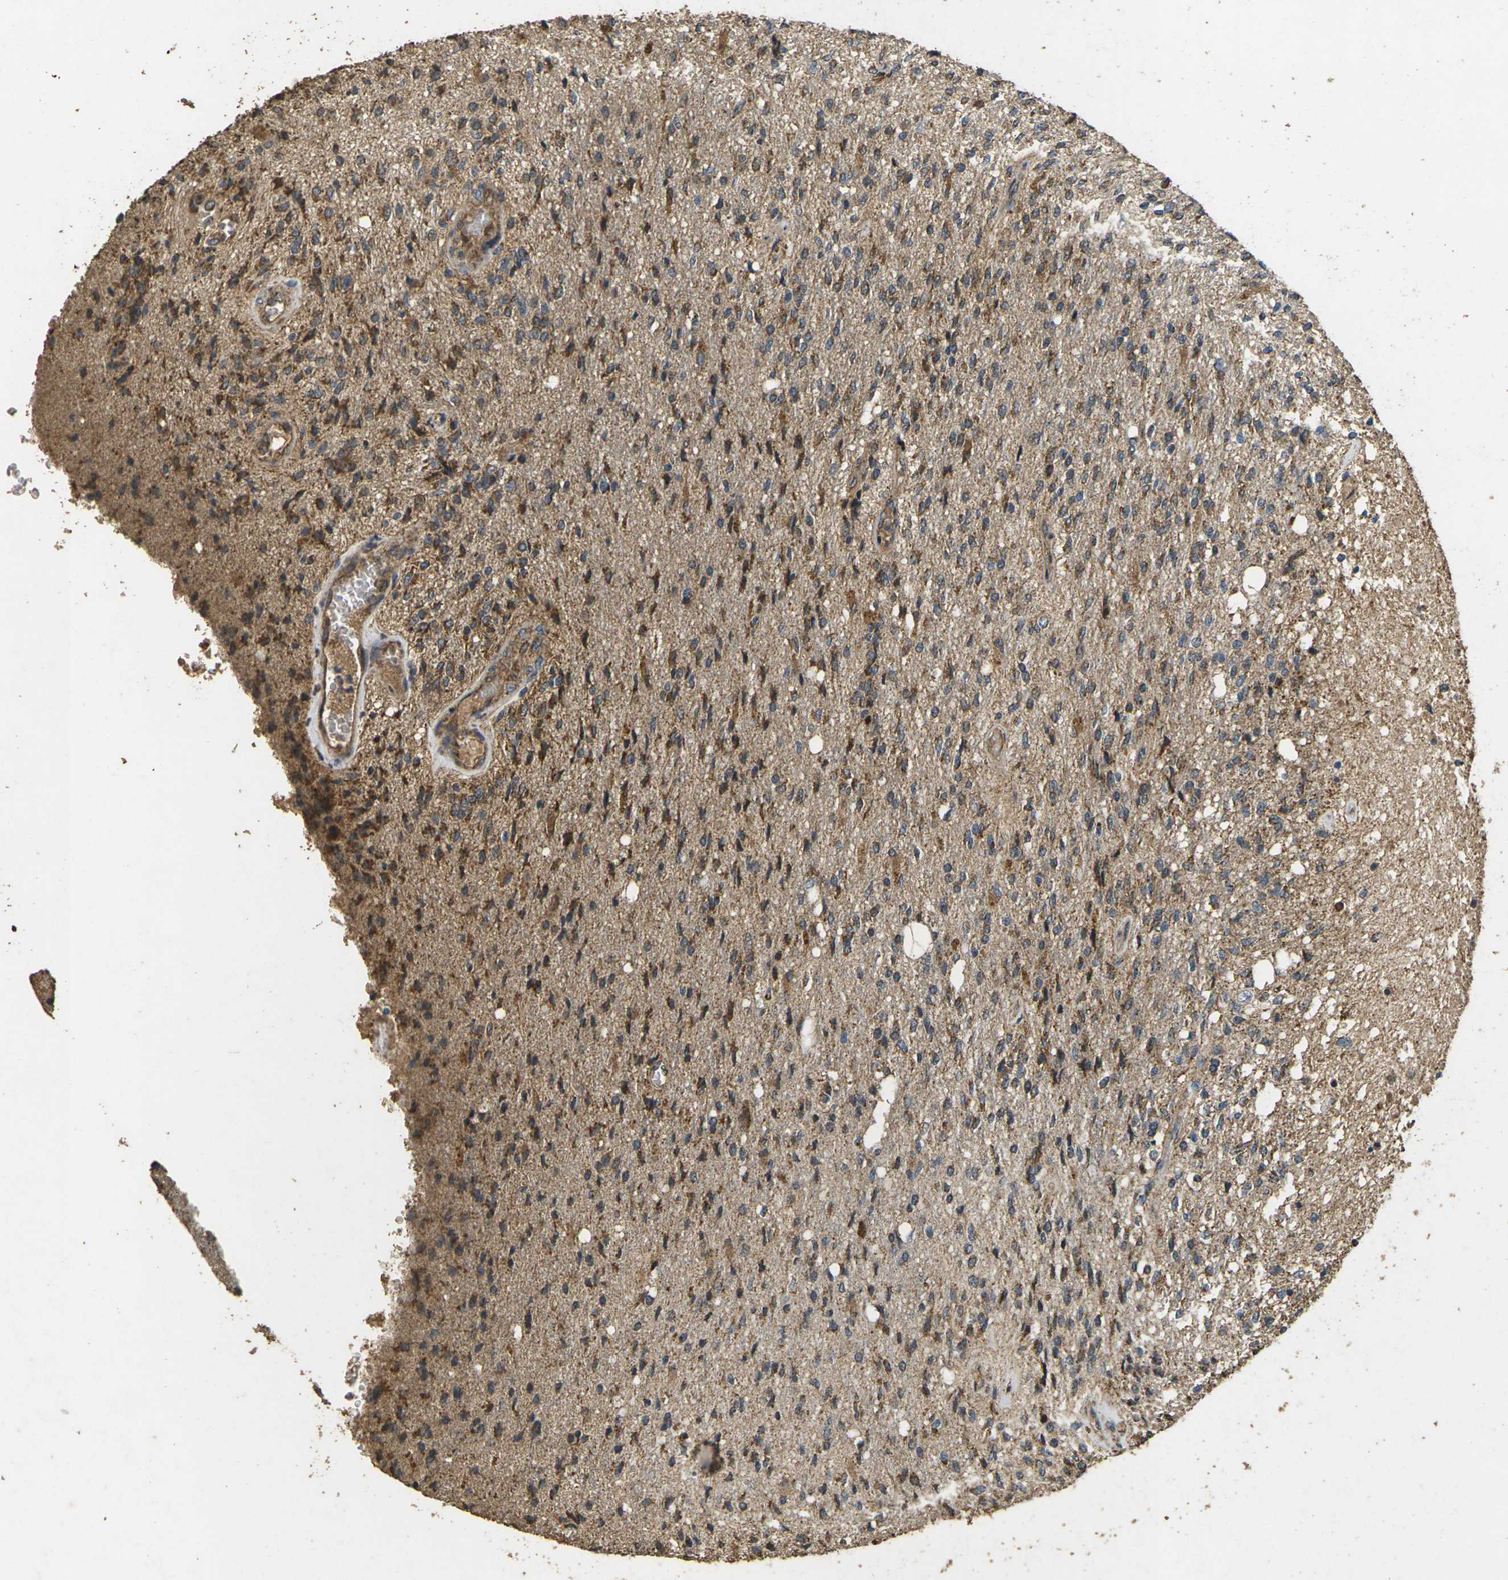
{"staining": {"intensity": "moderate", "quantity": ">75%", "location": "cytoplasmic/membranous"}, "tissue": "glioma", "cell_type": "Tumor cells", "image_type": "cancer", "snomed": [{"axis": "morphology", "description": "Normal tissue, NOS"}, {"axis": "morphology", "description": "Glioma, malignant, High grade"}, {"axis": "topography", "description": "Cerebral cortex"}], "caption": "Moderate cytoplasmic/membranous protein expression is seen in about >75% of tumor cells in glioma. (Stains: DAB in brown, nuclei in blue, Microscopy: brightfield microscopy at high magnification).", "gene": "MAPK11", "patient": {"sex": "male", "age": 77}}